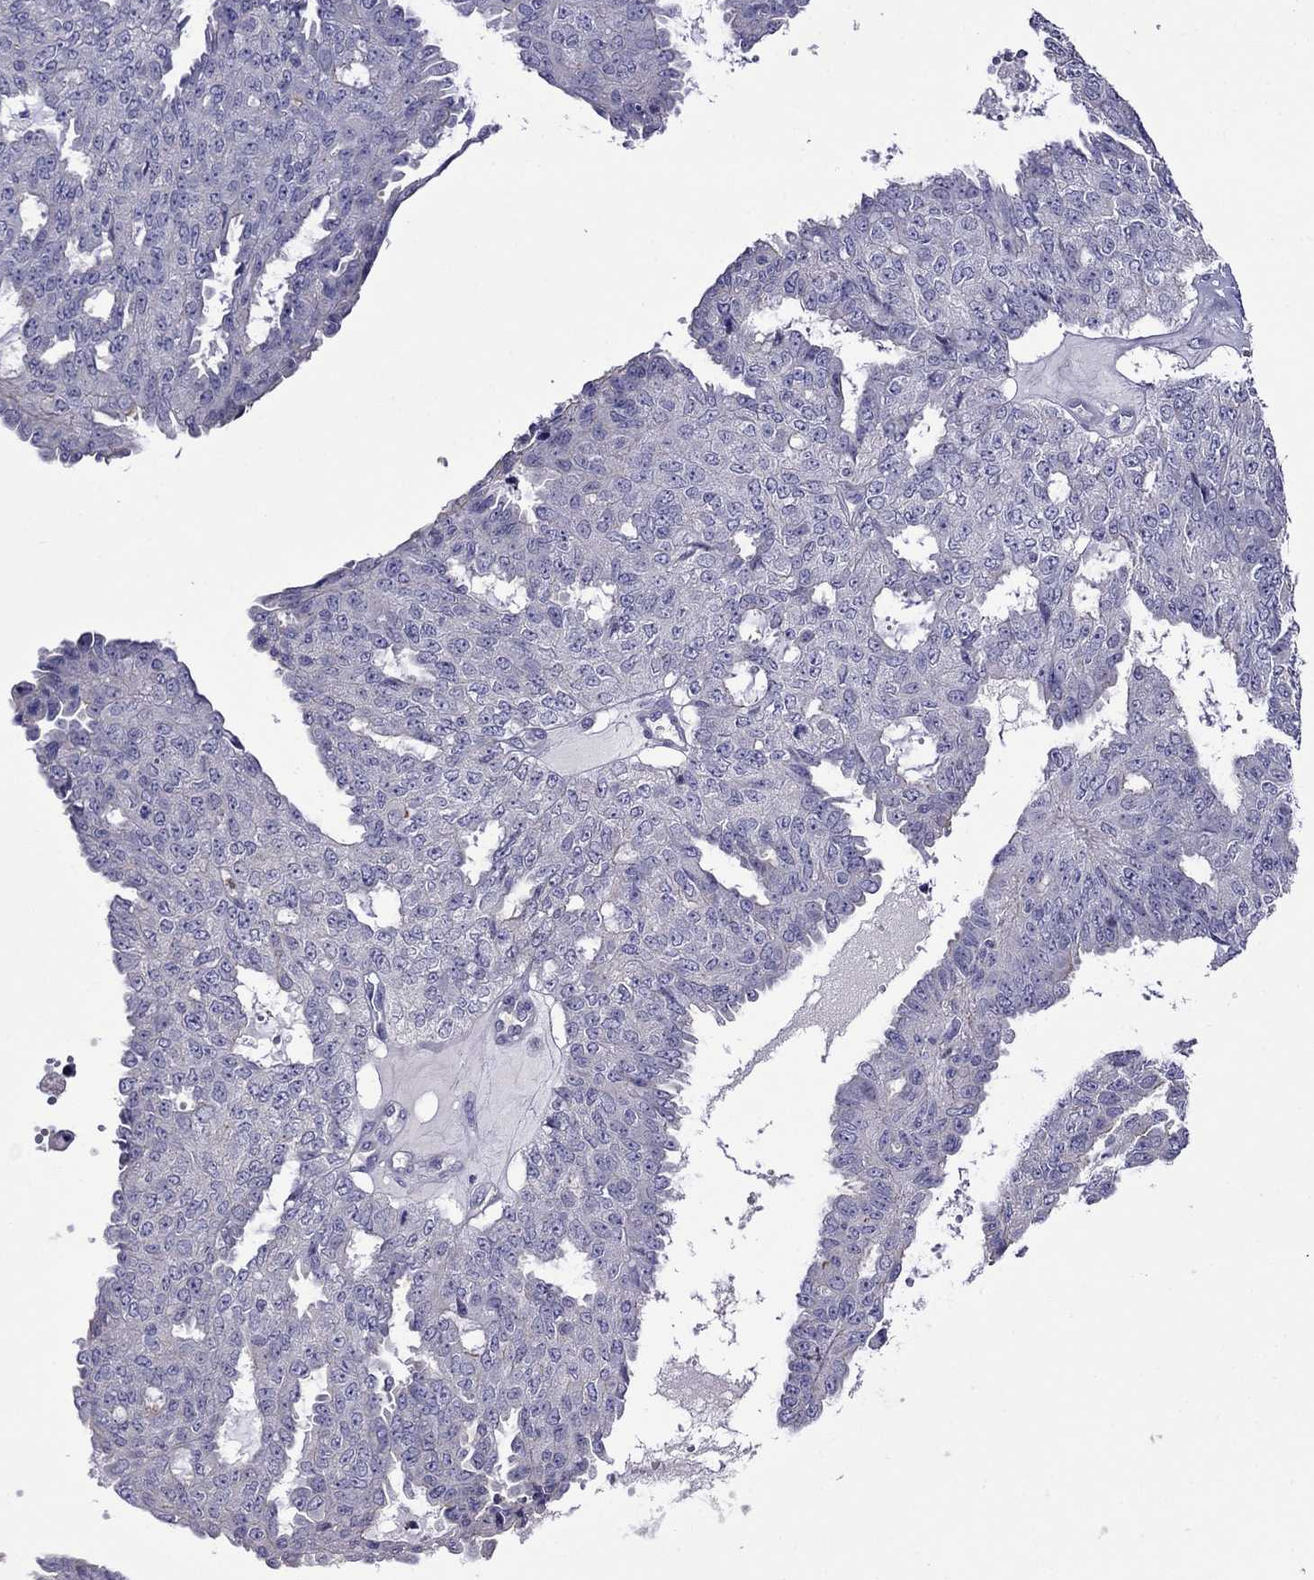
{"staining": {"intensity": "negative", "quantity": "none", "location": "none"}, "tissue": "ovarian cancer", "cell_type": "Tumor cells", "image_type": "cancer", "snomed": [{"axis": "morphology", "description": "Cystadenocarcinoma, serous, NOS"}, {"axis": "topography", "description": "Ovary"}], "caption": "Immunohistochemistry image of neoplastic tissue: human ovarian cancer stained with DAB (3,3'-diaminobenzidine) demonstrates no significant protein staining in tumor cells.", "gene": "STAR", "patient": {"sex": "female", "age": 71}}